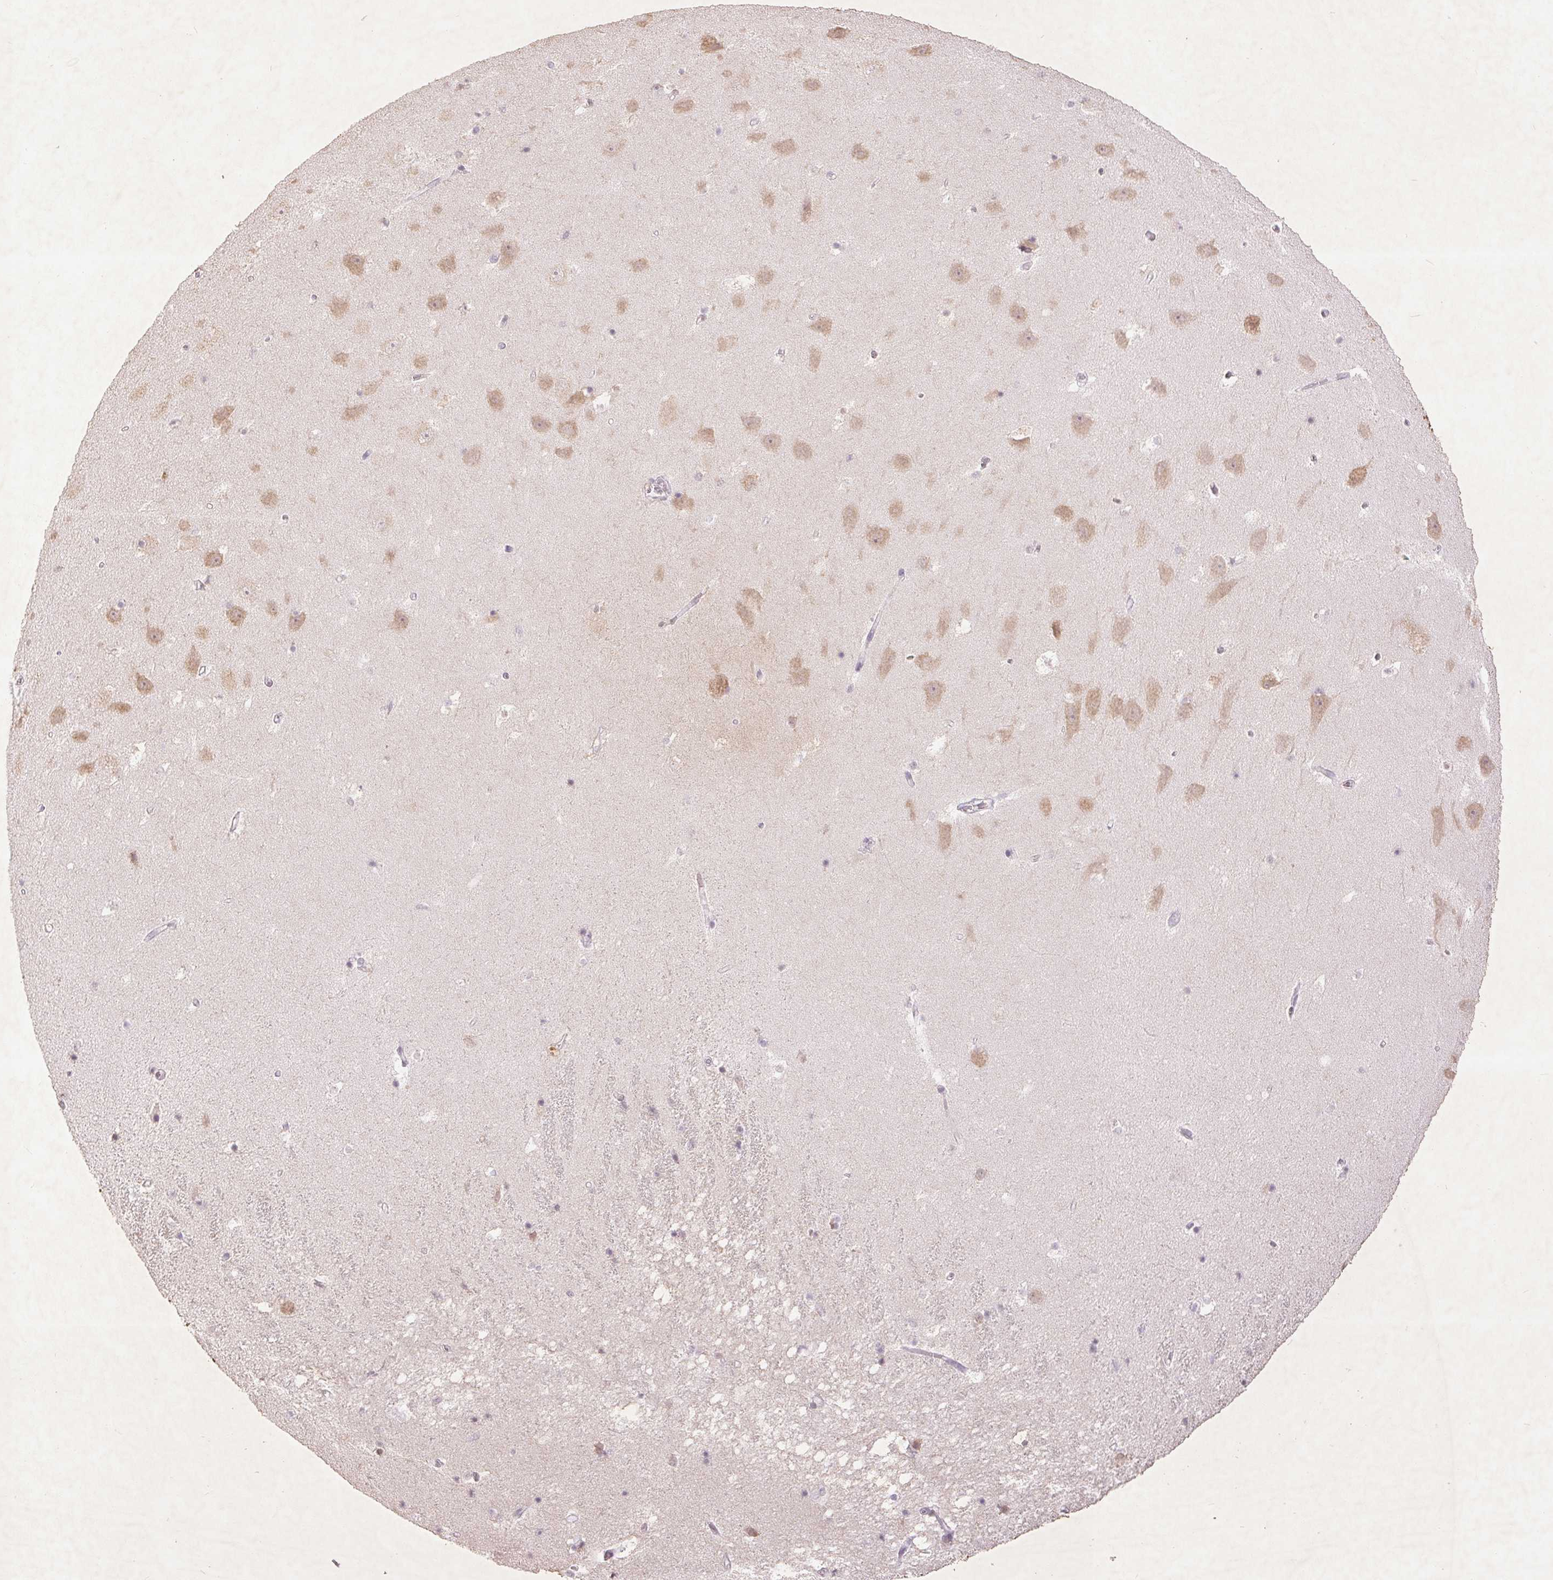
{"staining": {"intensity": "negative", "quantity": "none", "location": "none"}, "tissue": "hippocampus", "cell_type": "Glial cells", "image_type": "normal", "snomed": [{"axis": "morphology", "description": "Normal tissue, NOS"}, {"axis": "topography", "description": "Hippocampus"}], "caption": "Immunohistochemical staining of unremarkable hippocampus displays no significant staining in glial cells.", "gene": "FAM168B", "patient": {"sex": "male", "age": 58}}